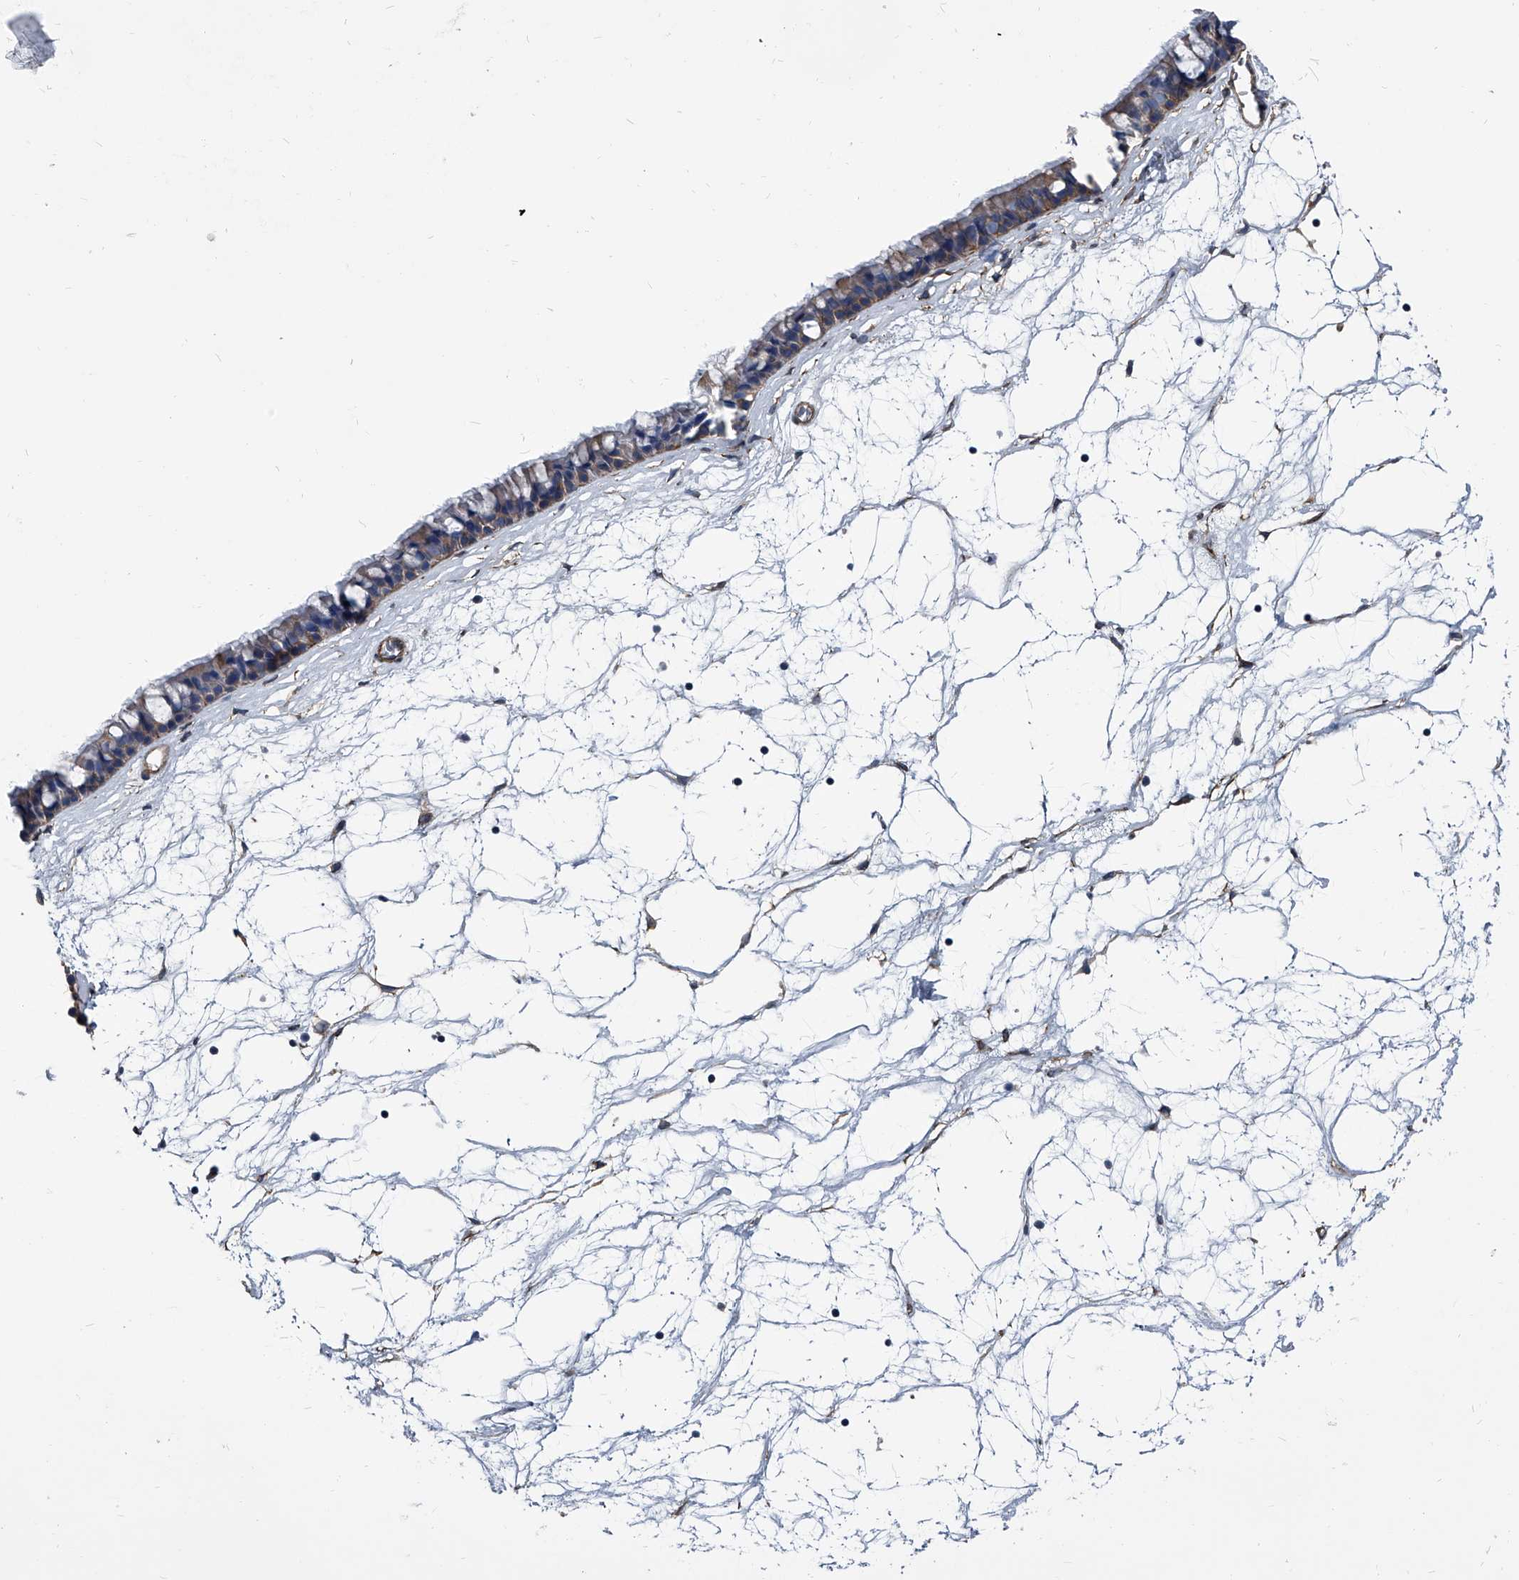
{"staining": {"intensity": "weak", "quantity": "25%-75%", "location": "cytoplasmic/membranous"}, "tissue": "nasopharynx", "cell_type": "Respiratory epithelial cells", "image_type": "normal", "snomed": [{"axis": "morphology", "description": "Normal tissue, NOS"}, {"axis": "topography", "description": "Nasopharynx"}], "caption": "Protein expression analysis of normal human nasopharynx reveals weak cytoplasmic/membranous positivity in about 25%-75% of respiratory epithelial cells.", "gene": "PLEC", "patient": {"sex": "male", "age": 64}}